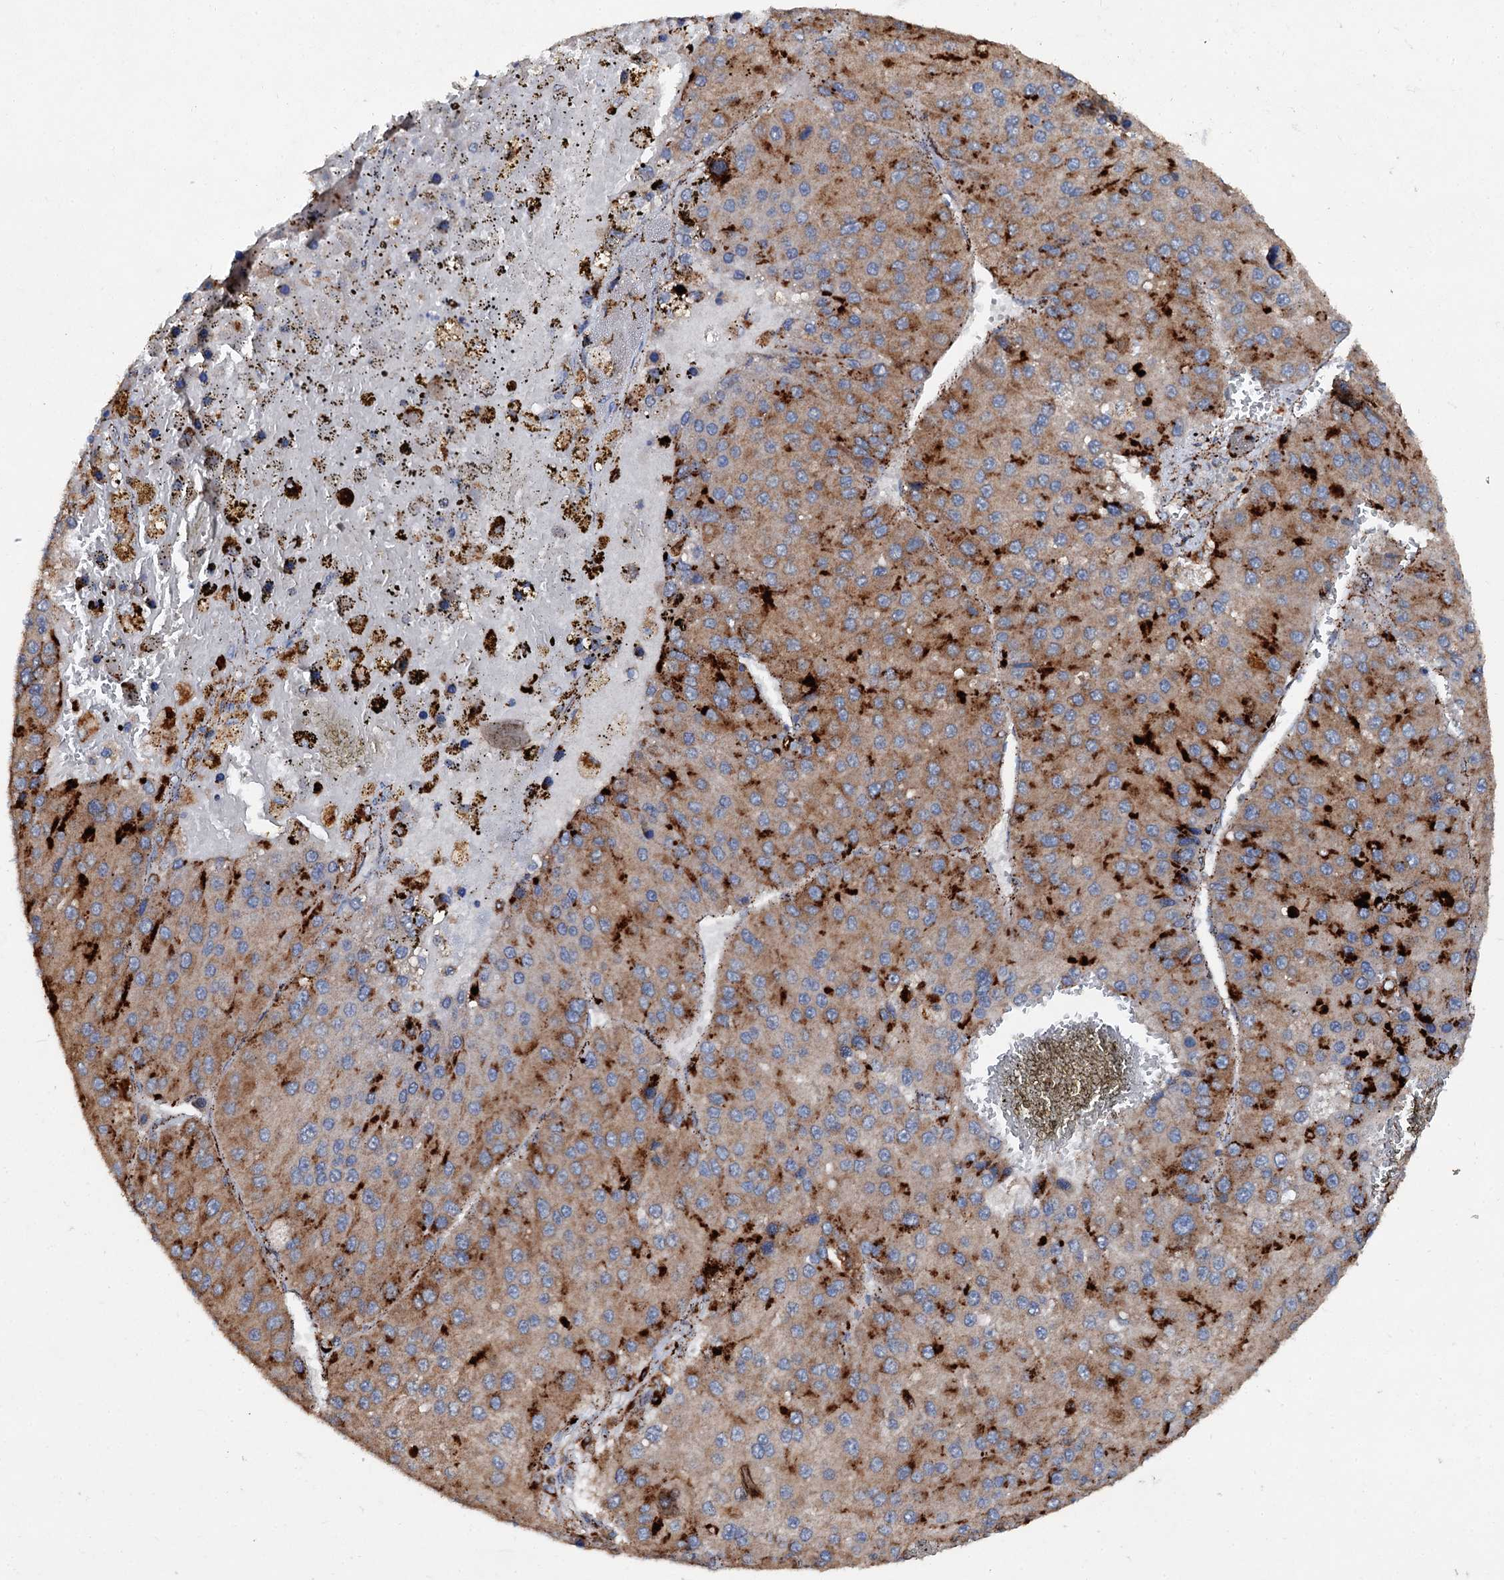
{"staining": {"intensity": "strong", "quantity": "25%-75%", "location": "cytoplasmic/membranous"}, "tissue": "liver cancer", "cell_type": "Tumor cells", "image_type": "cancer", "snomed": [{"axis": "morphology", "description": "Carcinoma, Hepatocellular, NOS"}, {"axis": "topography", "description": "Liver"}], "caption": "An image of human liver cancer (hepatocellular carcinoma) stained for a protein displays strong cytoplasmic/membranous brown staining in tumor cells. Using DAB (brown) and hematoxylin (blue) stains, captured at high magnification using brightfield microscopy.", "gene": "GBA1", "patient": {"sex": "female", "age": 73}}